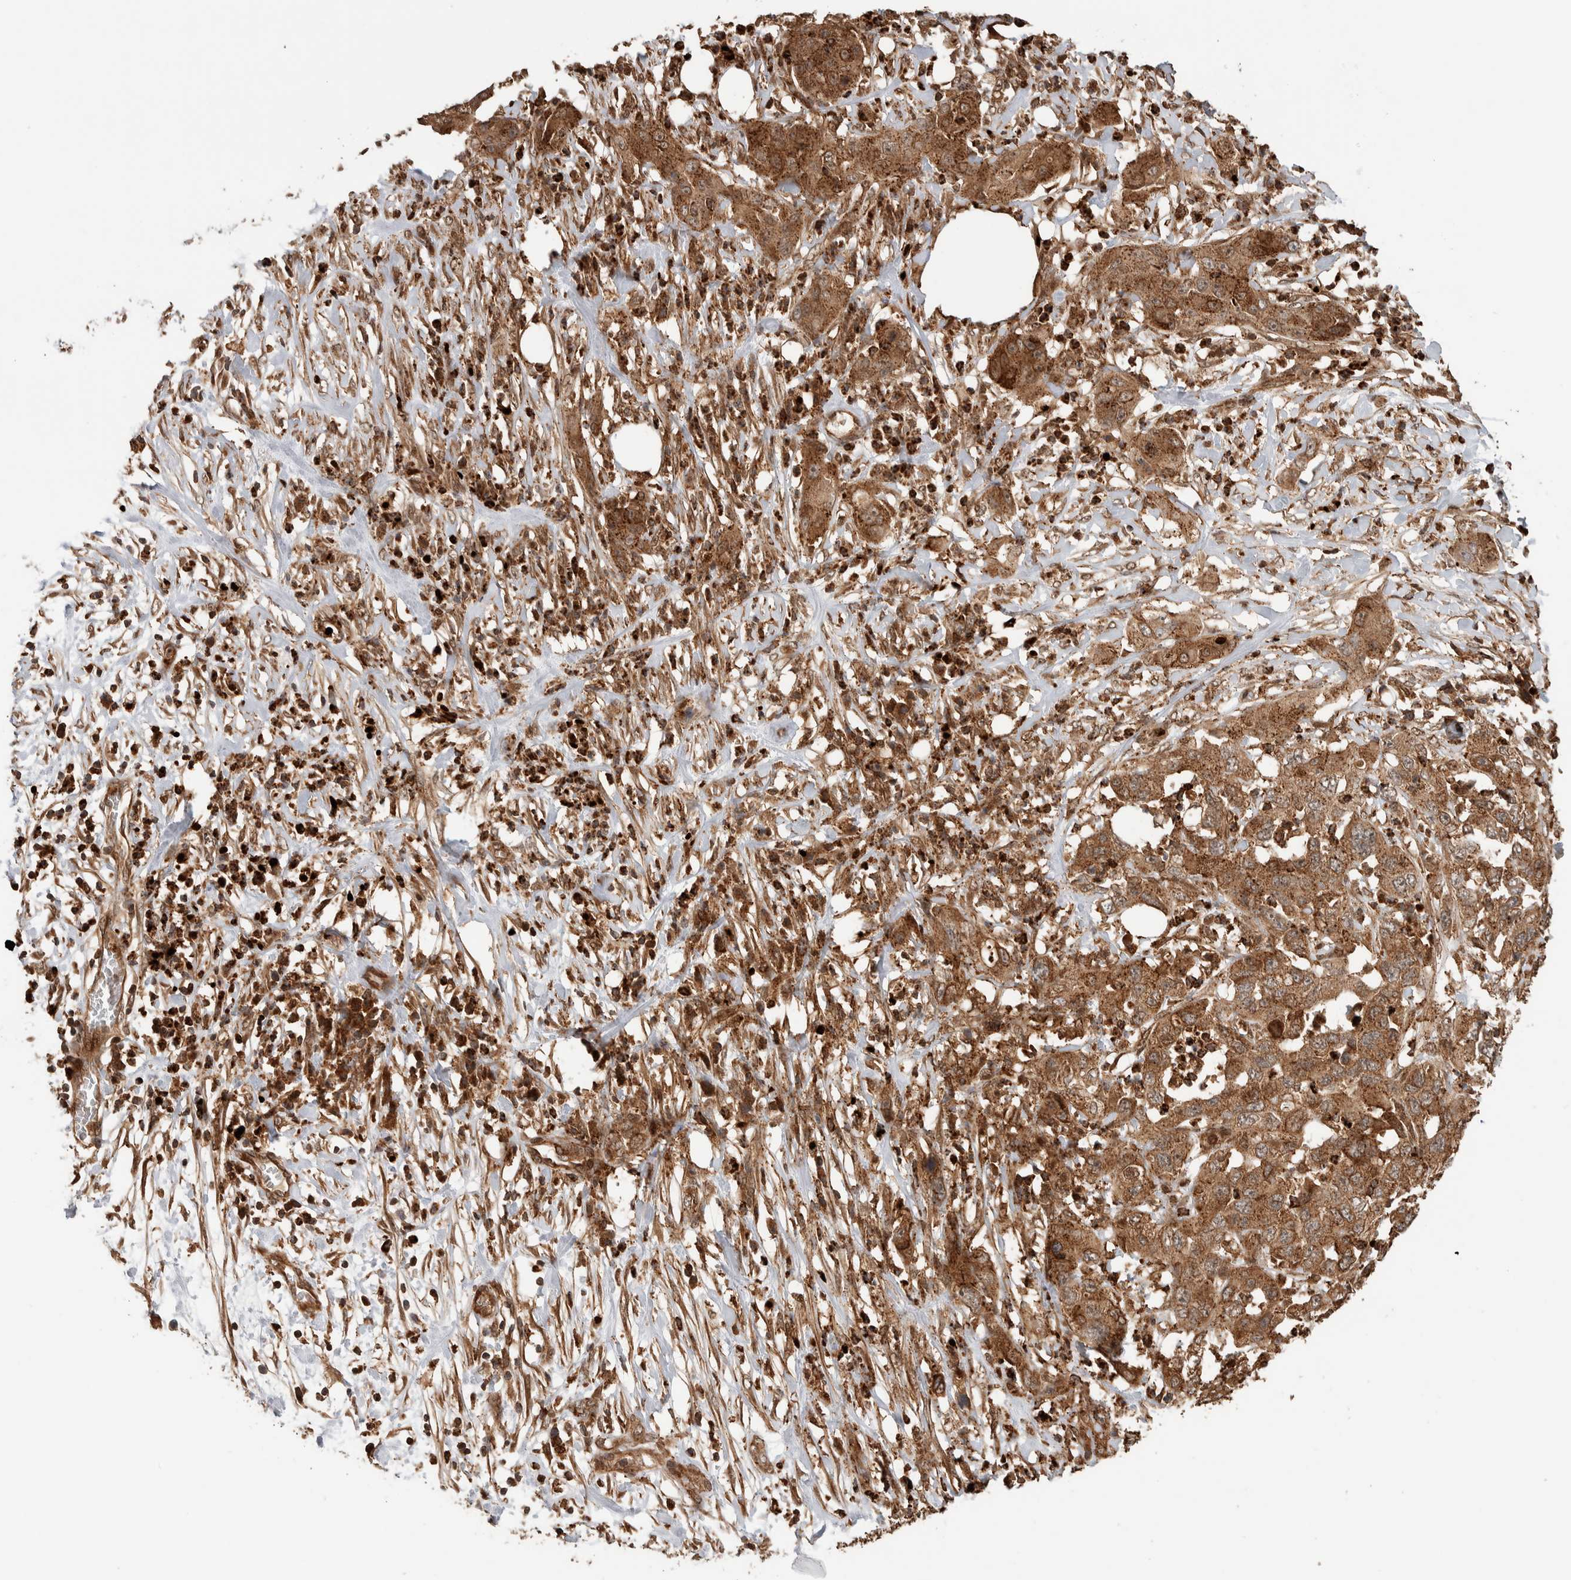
{"staining": {"intensity": "moderate", "quantity": ">75%", "location": "cytoplasmic/membranous"}, "tissue": "pancreatic cancer", "cell_type": "Tumor cells", "image_type": "cancer", "snomed": [{"axis": "morphology", "description": "Adenocarcinoma, NOS"}, {"axis": "topography", "description": "Pancreas"}], "caption": "Pancreatic cancer (adenocarcinoma) stained for a protein (brown) displays moderate cytoplasmic/membranous positive staining in approximately >75% of tumor cells.", "gene": "VPS53", "patient": {"sex": "female", "age": 78}}